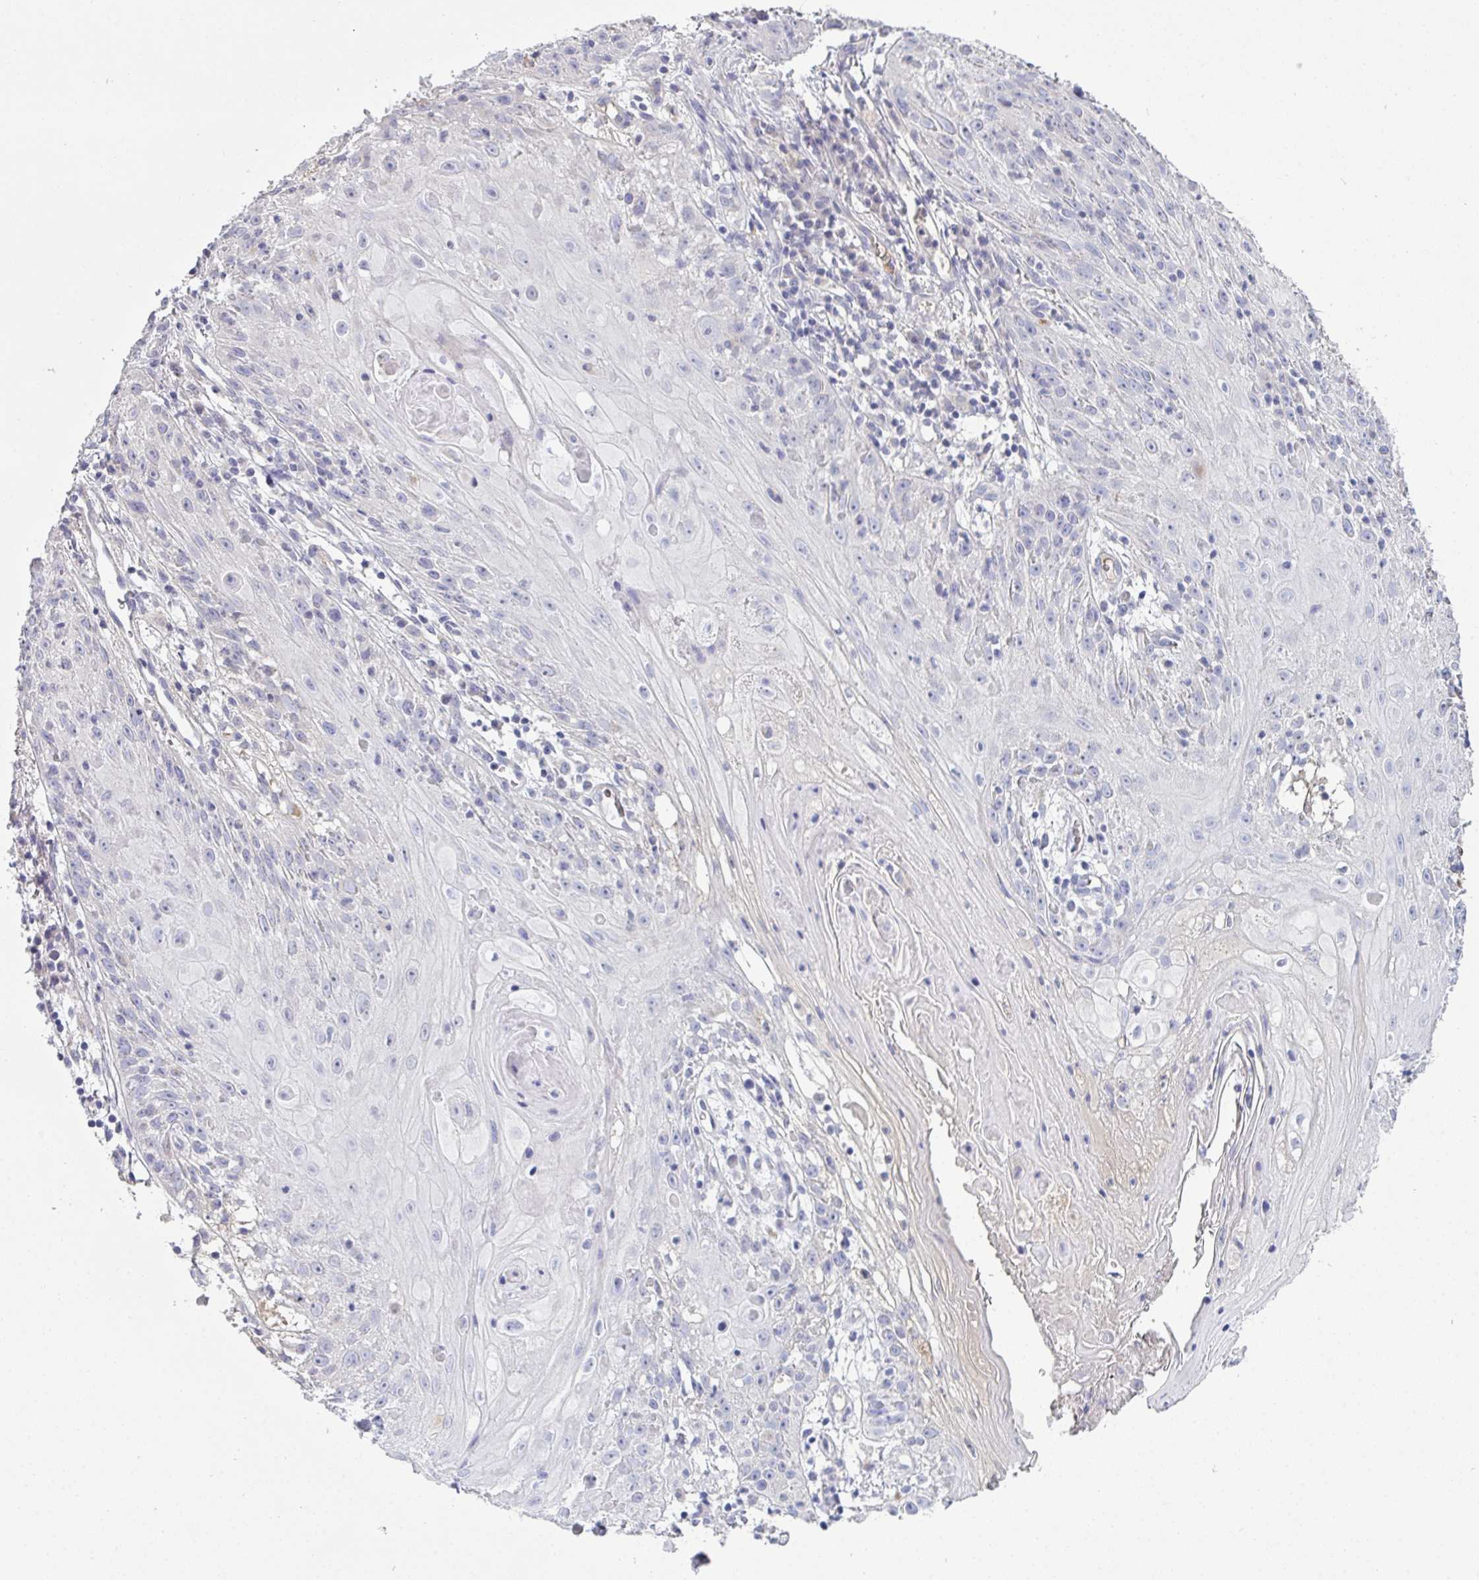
{"staining": {"intensity": "negative", "quantity": "none", "location": "none"}, "tissue": "skin cancer", "cell_type": "Tumor cells", "image_type": "cancer", "snomed": [{"axis": "morphology", "description": "Squamous cell carcinoma, NOS"}, {"axis": "topography", "description": "Skin"}, {"axis": "topography", "description": "Vulva"}], "caption": "DAB (3,3'-diaminobenzidine) immunohistochemical staining of human skin cancer (squamous cell carcinoma) exhibits no significant expression in tumor cells.", "gene": "HGFAC", "patient": {"sex": "female", "age": 76}}